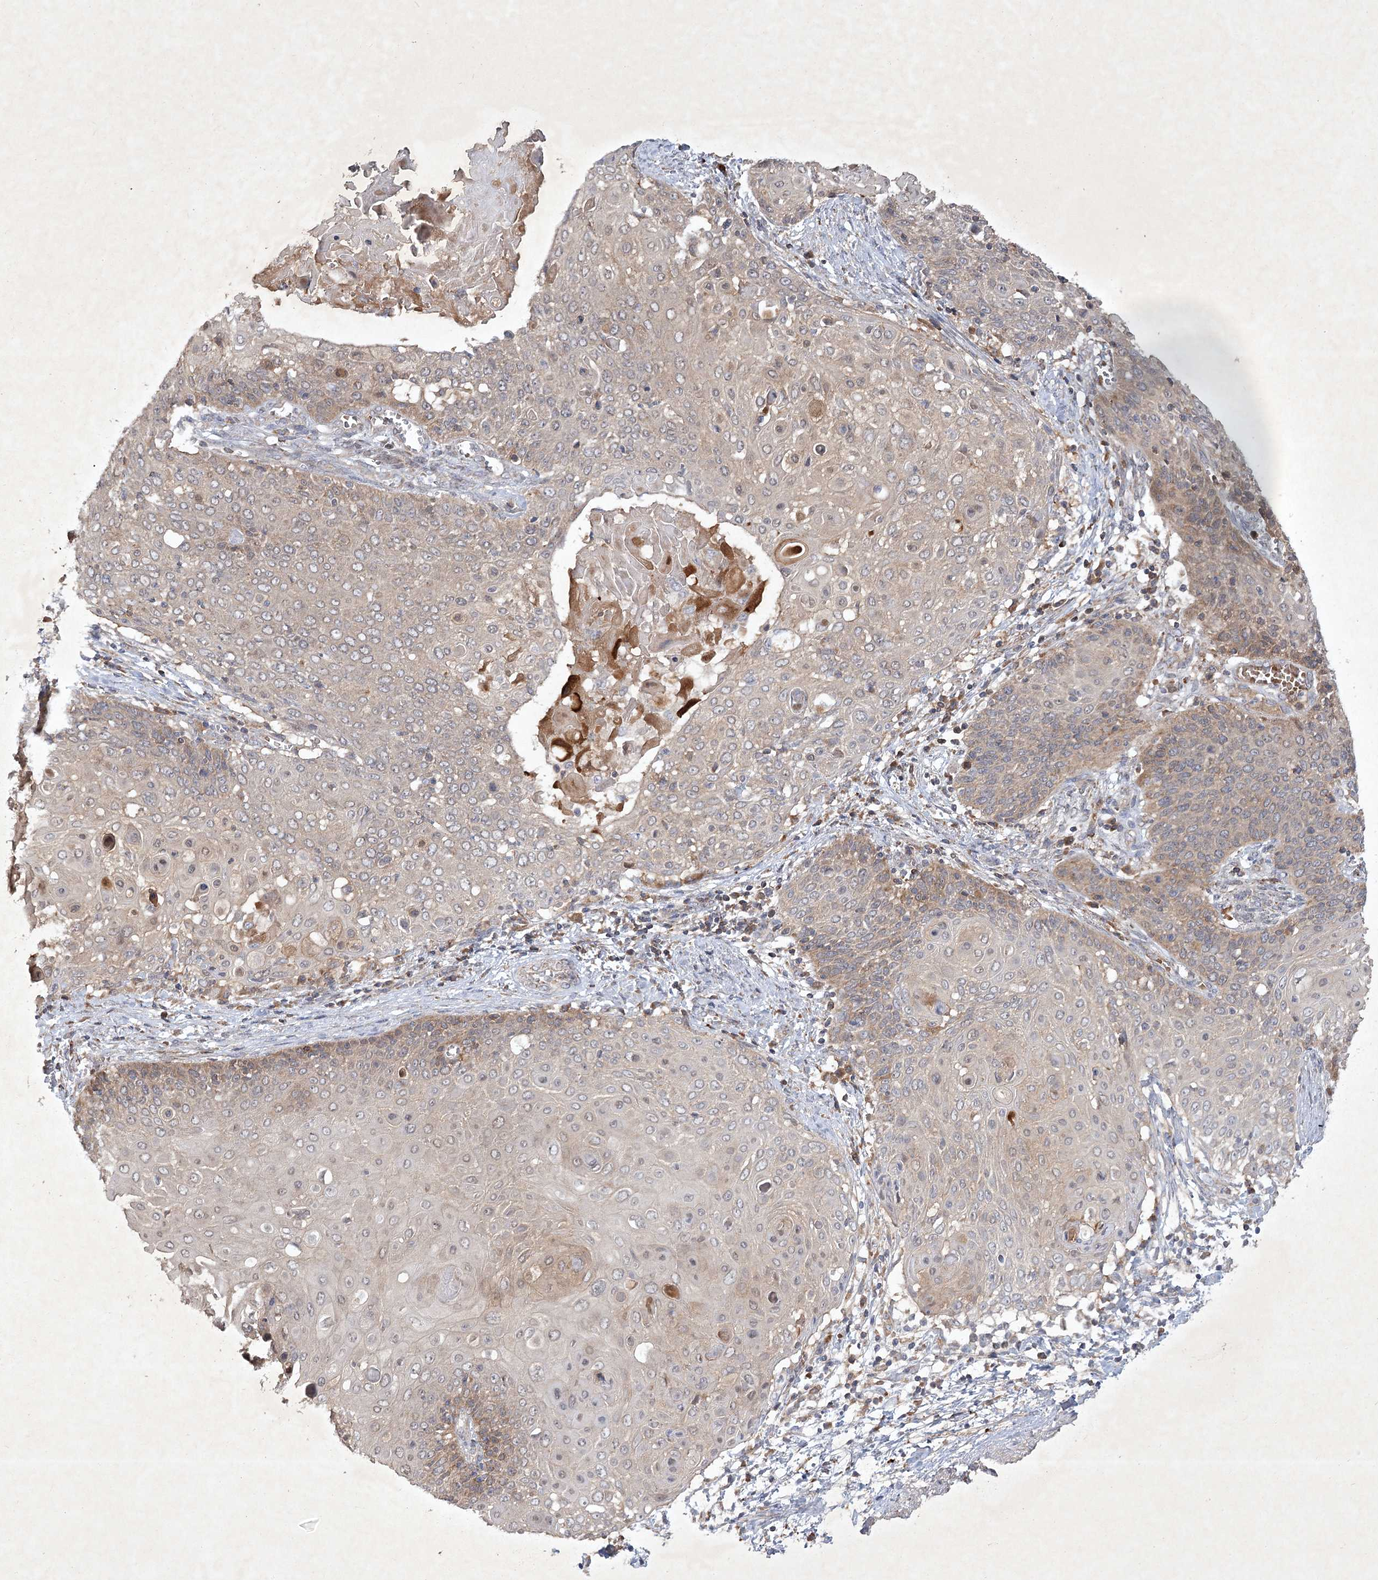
{"staining": {"intensity": "weak", "quantity": "<25%", "location": "cytoplasmic/membranous"}, "tissue": "cervical cancer", "cell_type": "Tumor cells", "image_type": "cancer", "snomed": [{"axis": "morphology", "description": "Squamous cell carcinoma, NOS"}, {"axis": "topography", "description": "Cervix"}], "caption": "A photomicrograph of human cervical squamous cell carcinoma is negative for staining in tumor cells.", "gene": "PYROXD2", "patient": {"sex": "female", "age": 39}}